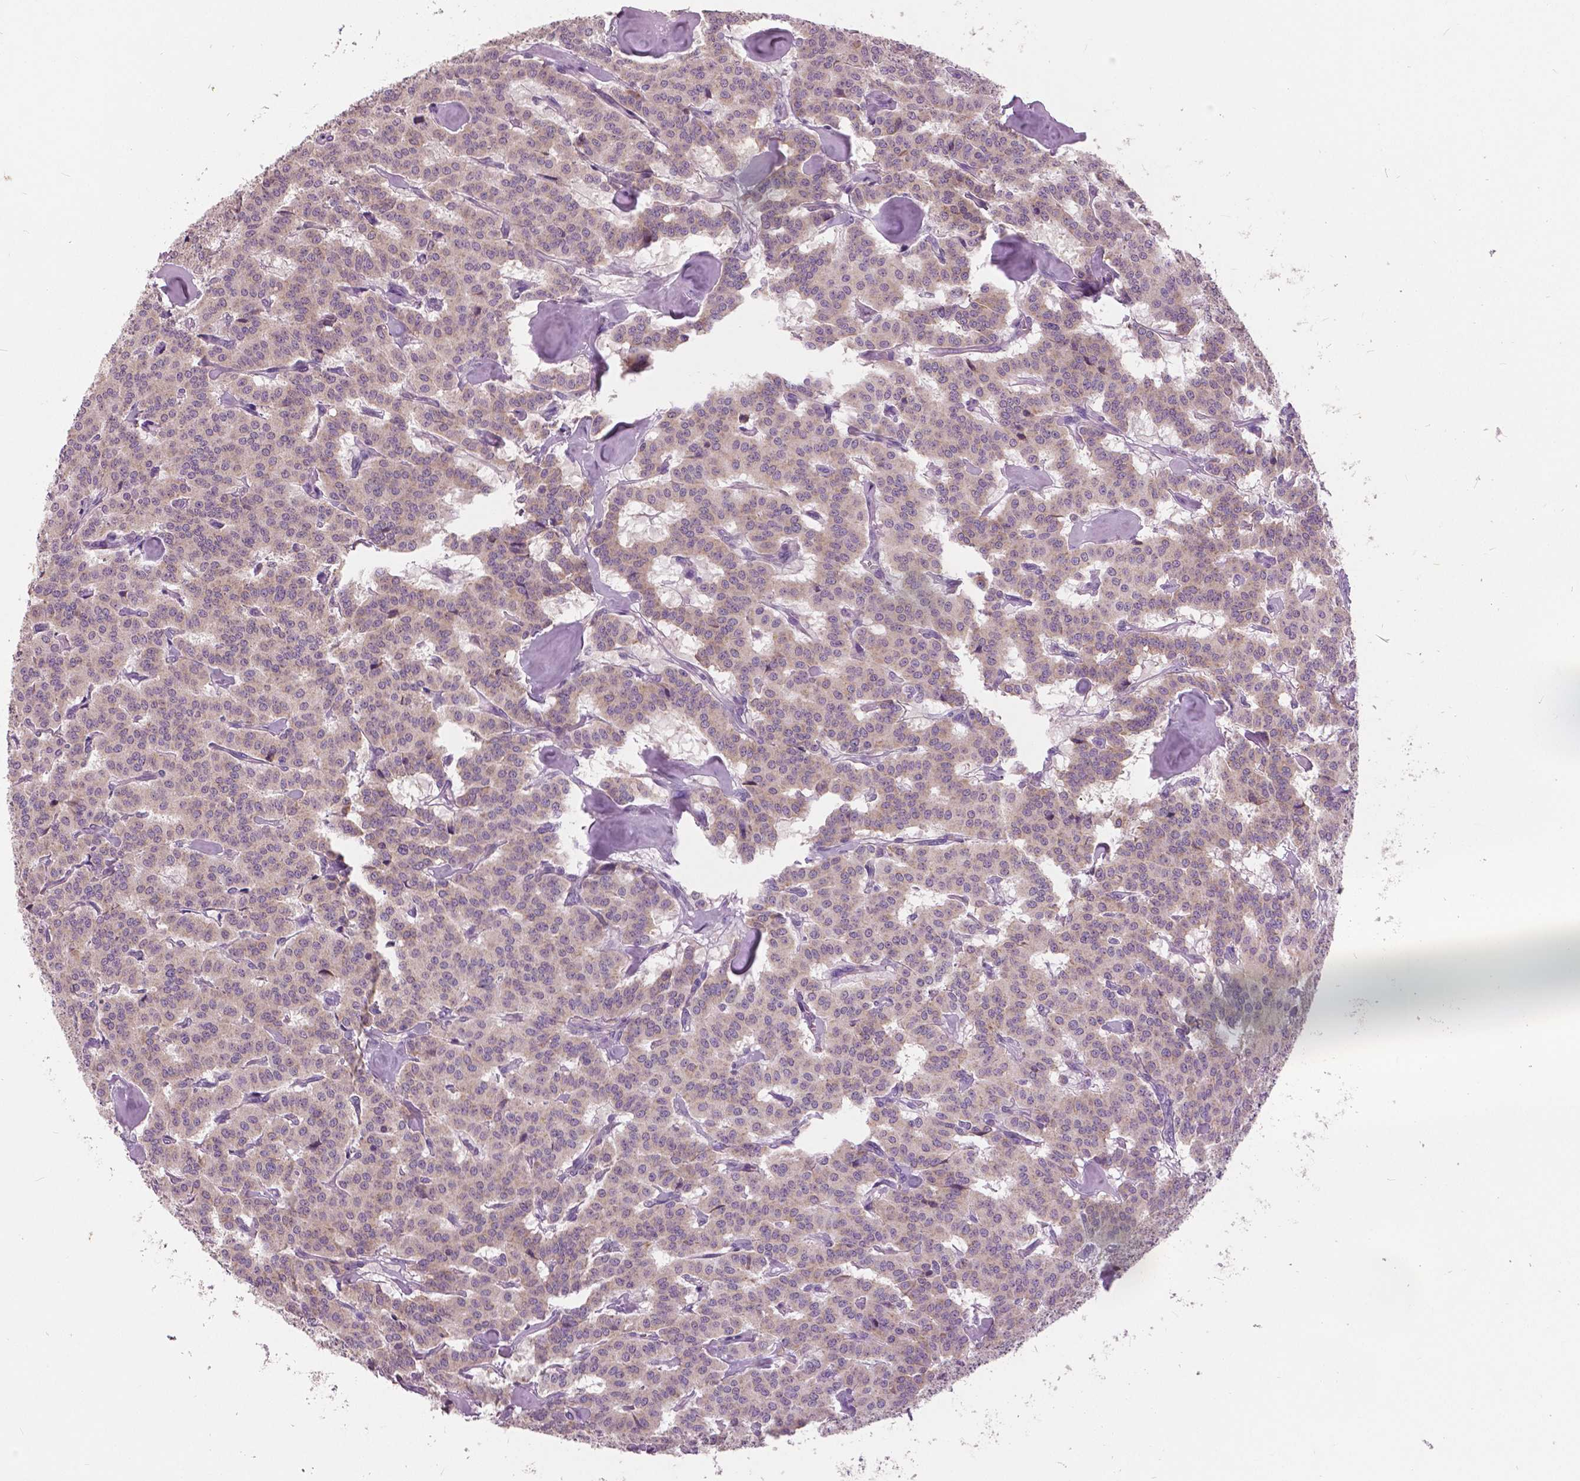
{"staining": {"intensity": "negative", "quantity": "none", "location": "none"}, "tissue": "carcinoid", "cell_type": "Tumor cells", "image_type": "cancer", "snomed": [{"axis": "morphology", "description": "Carcinoid, malignant, NOS"}, {"axis": "topography", "description": "Lung"}], "caption": "Immunohistochemistry of human carcinoid demonstrates no staining in tumor cells. The staining is performed using DAB (3,3'-diaminobenzidine) brown chromogen with nuclei counter-stained in using hematoxylin.", "gene": "GRIN2A", "patient": {"sex": "female", "age": 46}}